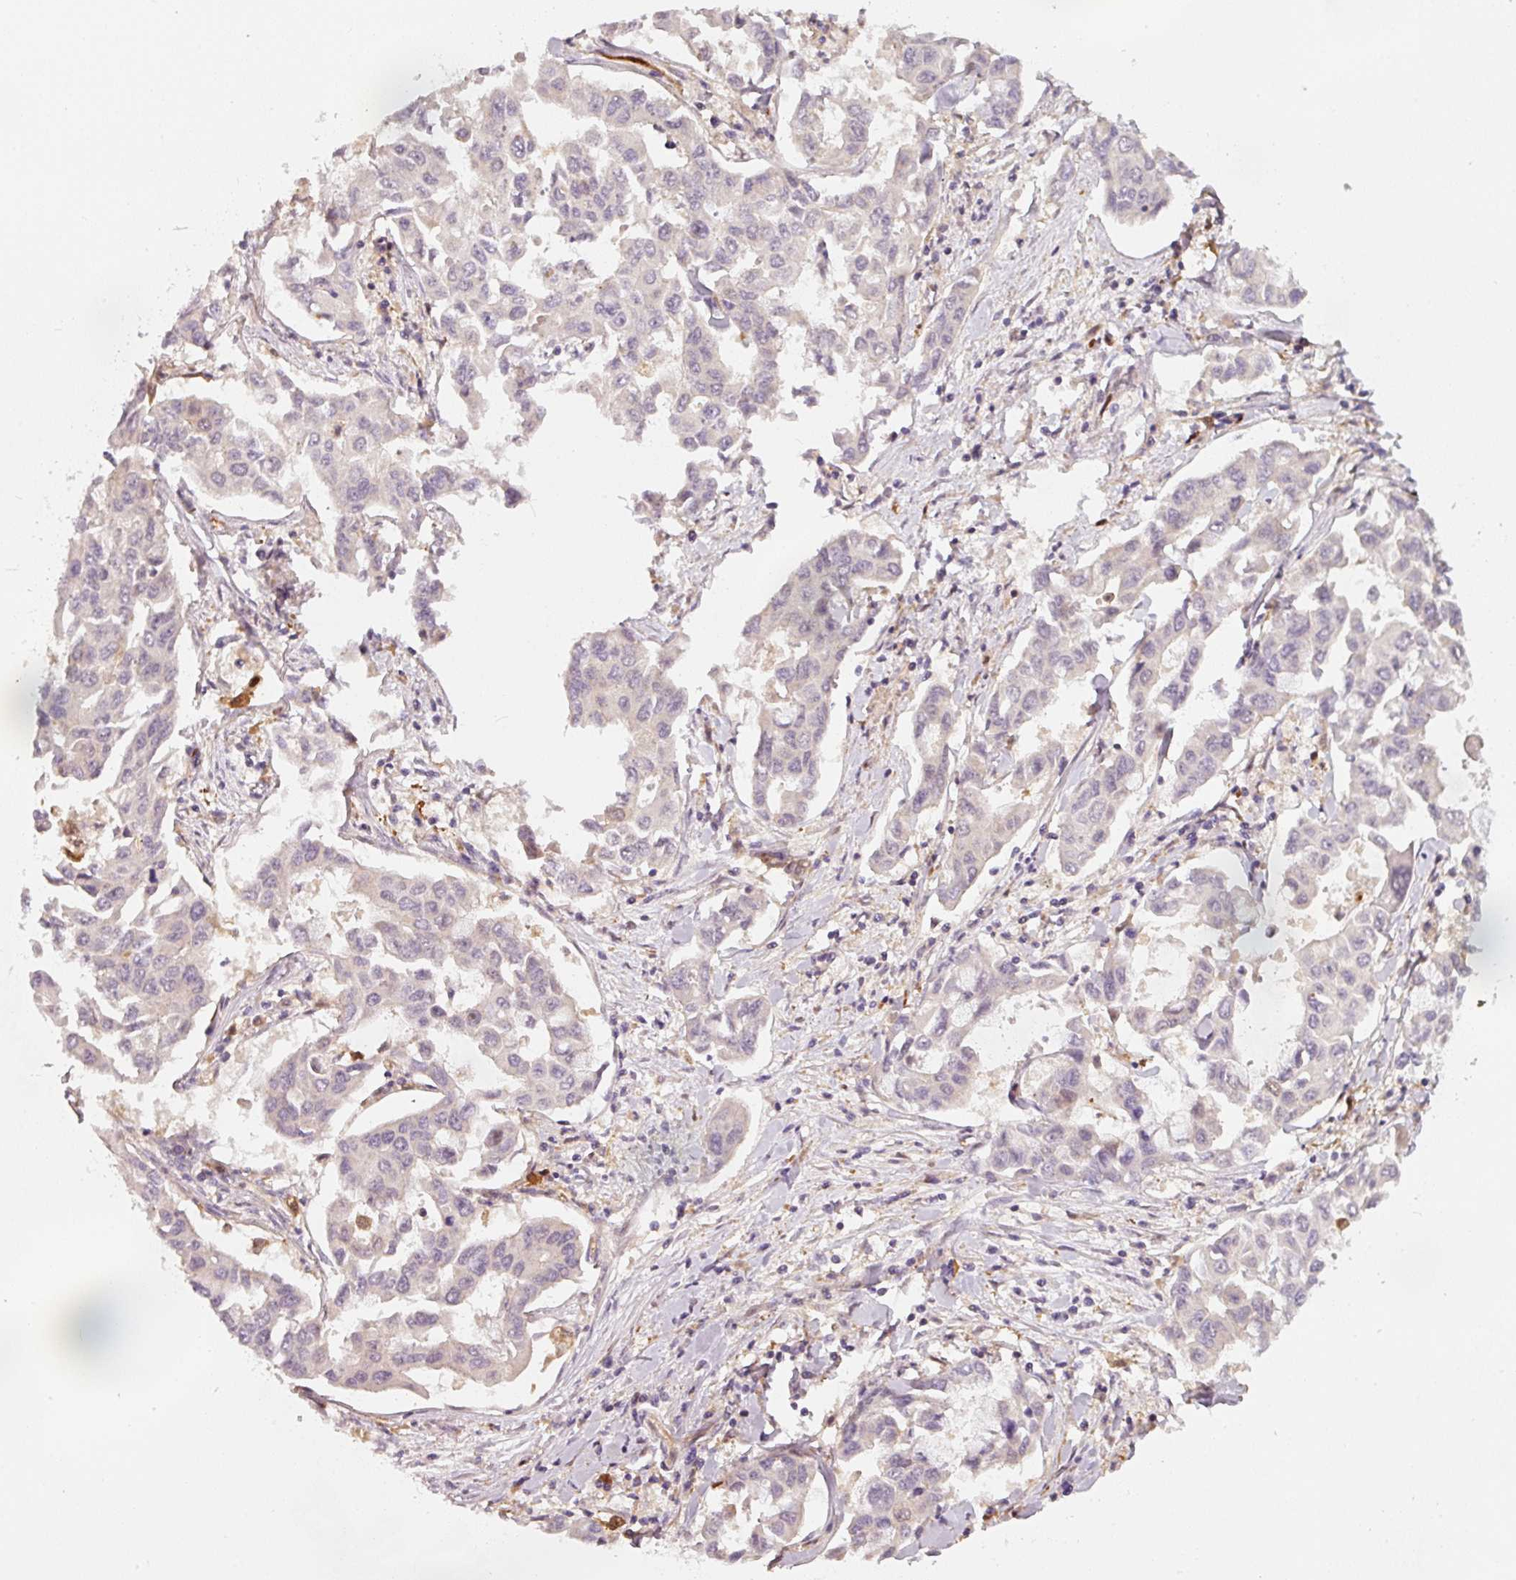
{"staining": {"intensity": "negative", "quantity": "none", "location": "none"}, "tissue": "lung cancer", "cell_type": "Tumor cells", "image_type": "cancer", "snomed": [{"axis": "morphology", "description": "Adenocarcinoma, NOS"}, {"axis": "topography", "description": "Lung"}], "caption": "IHC of human adenocarcinoma (lung) demonstrates no staining in tumor cells.", "gene": "IQGAP2", "patient": {"sex": "male", "age": 64}}